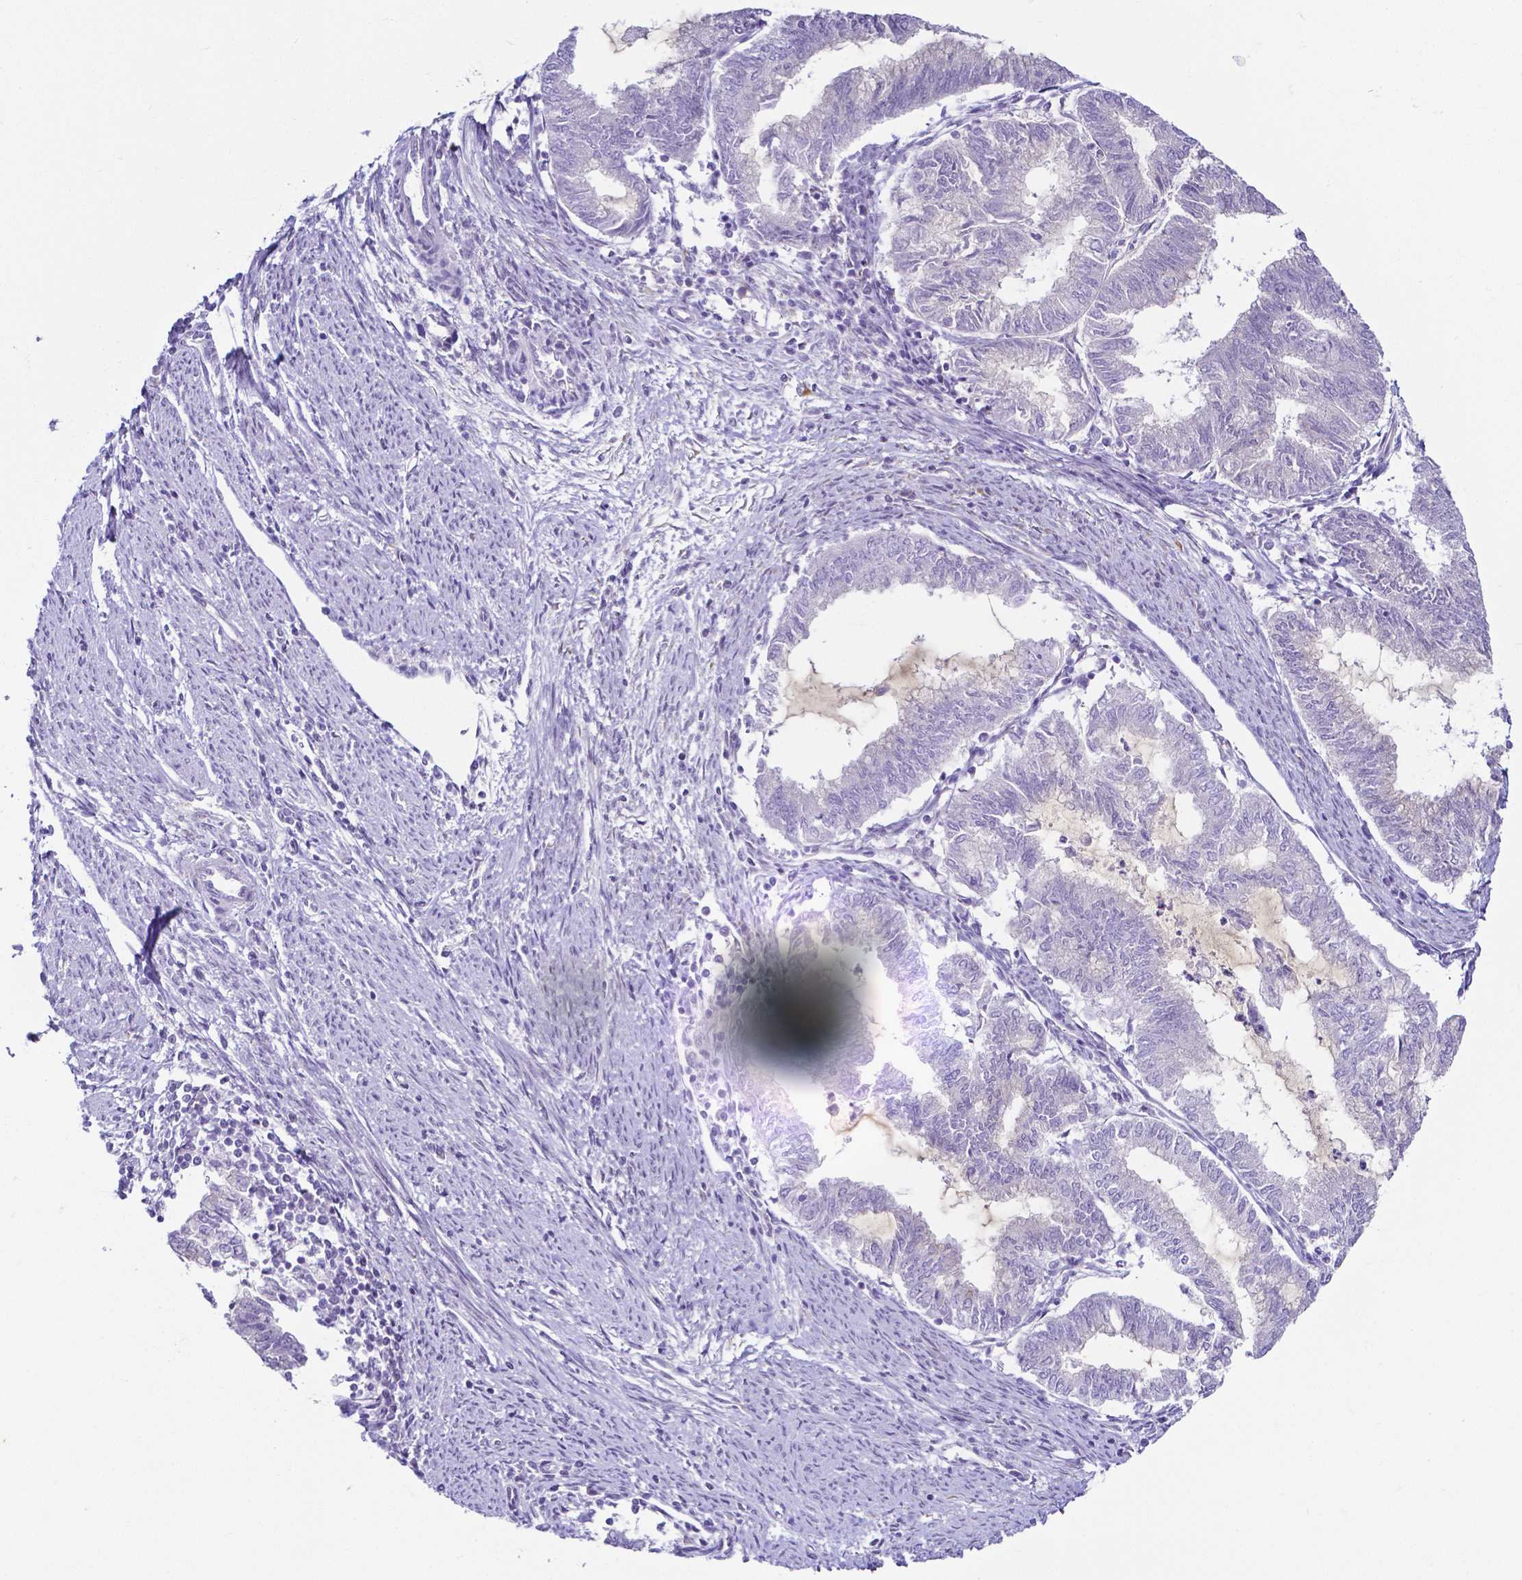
{"staining": {"intensity": "negative", "quantity": "none", "location": "none"}, "tissue": "endometrial cancer", "cell_type": "Tumor cells", "image_type": "cancer", "snomed": [{"axis": "morphology", "description": "Adenocarcinoma, NOS"}, {"axis": "topography", "description": "Endometrium"}], "caption": "Immunohistochemistry of human endometrial cancer demonstrates no positivity in tumor cells. (Stains: DAB (3,3'-diaminobenzidine) IHC with hematoxylin counter stain, Microscopy: brightfield microscopy at high magnification).", "gene": "FAM83G", "patient": {"sex": "female", "age": 79}}